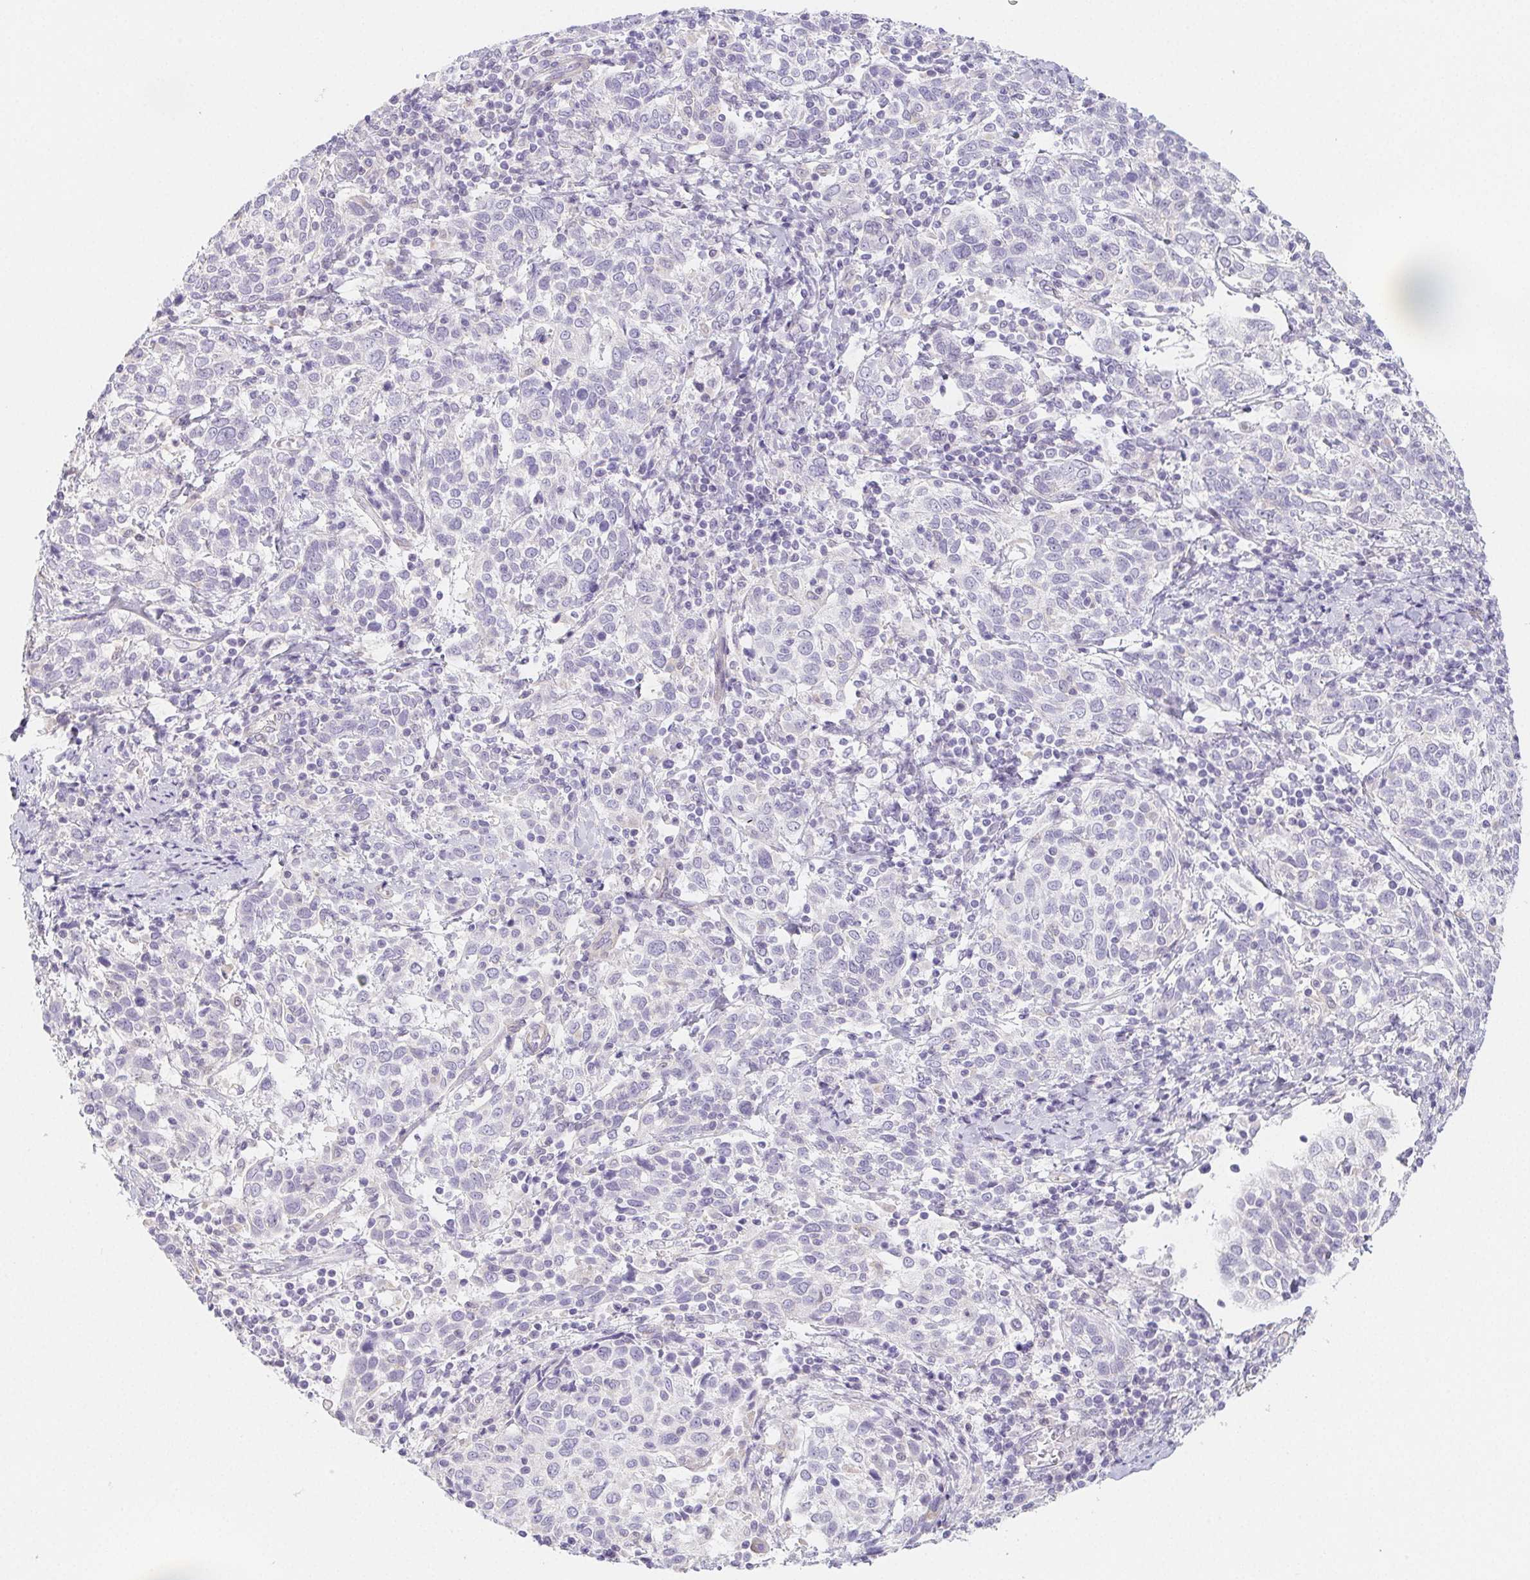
{"staining": {"intensity": "negative", "quantity": "none", "location": "none"}, "tissue": "cervical cancer", "cell_type": "Tumor cells", "image_type": "cancer", "snomed": [{"axis": "morphology", "description": "Squamous cell carcinoma, NOS"}, {"axis": "topography", "description": "Cervix"}], "caption": "Immunohistochemistry of human cervical squamous cell carcinoma exhibits no positivity in tumor cells.", "gene": "ZBBX", "patient": {"sex": "female", "age": 61}}